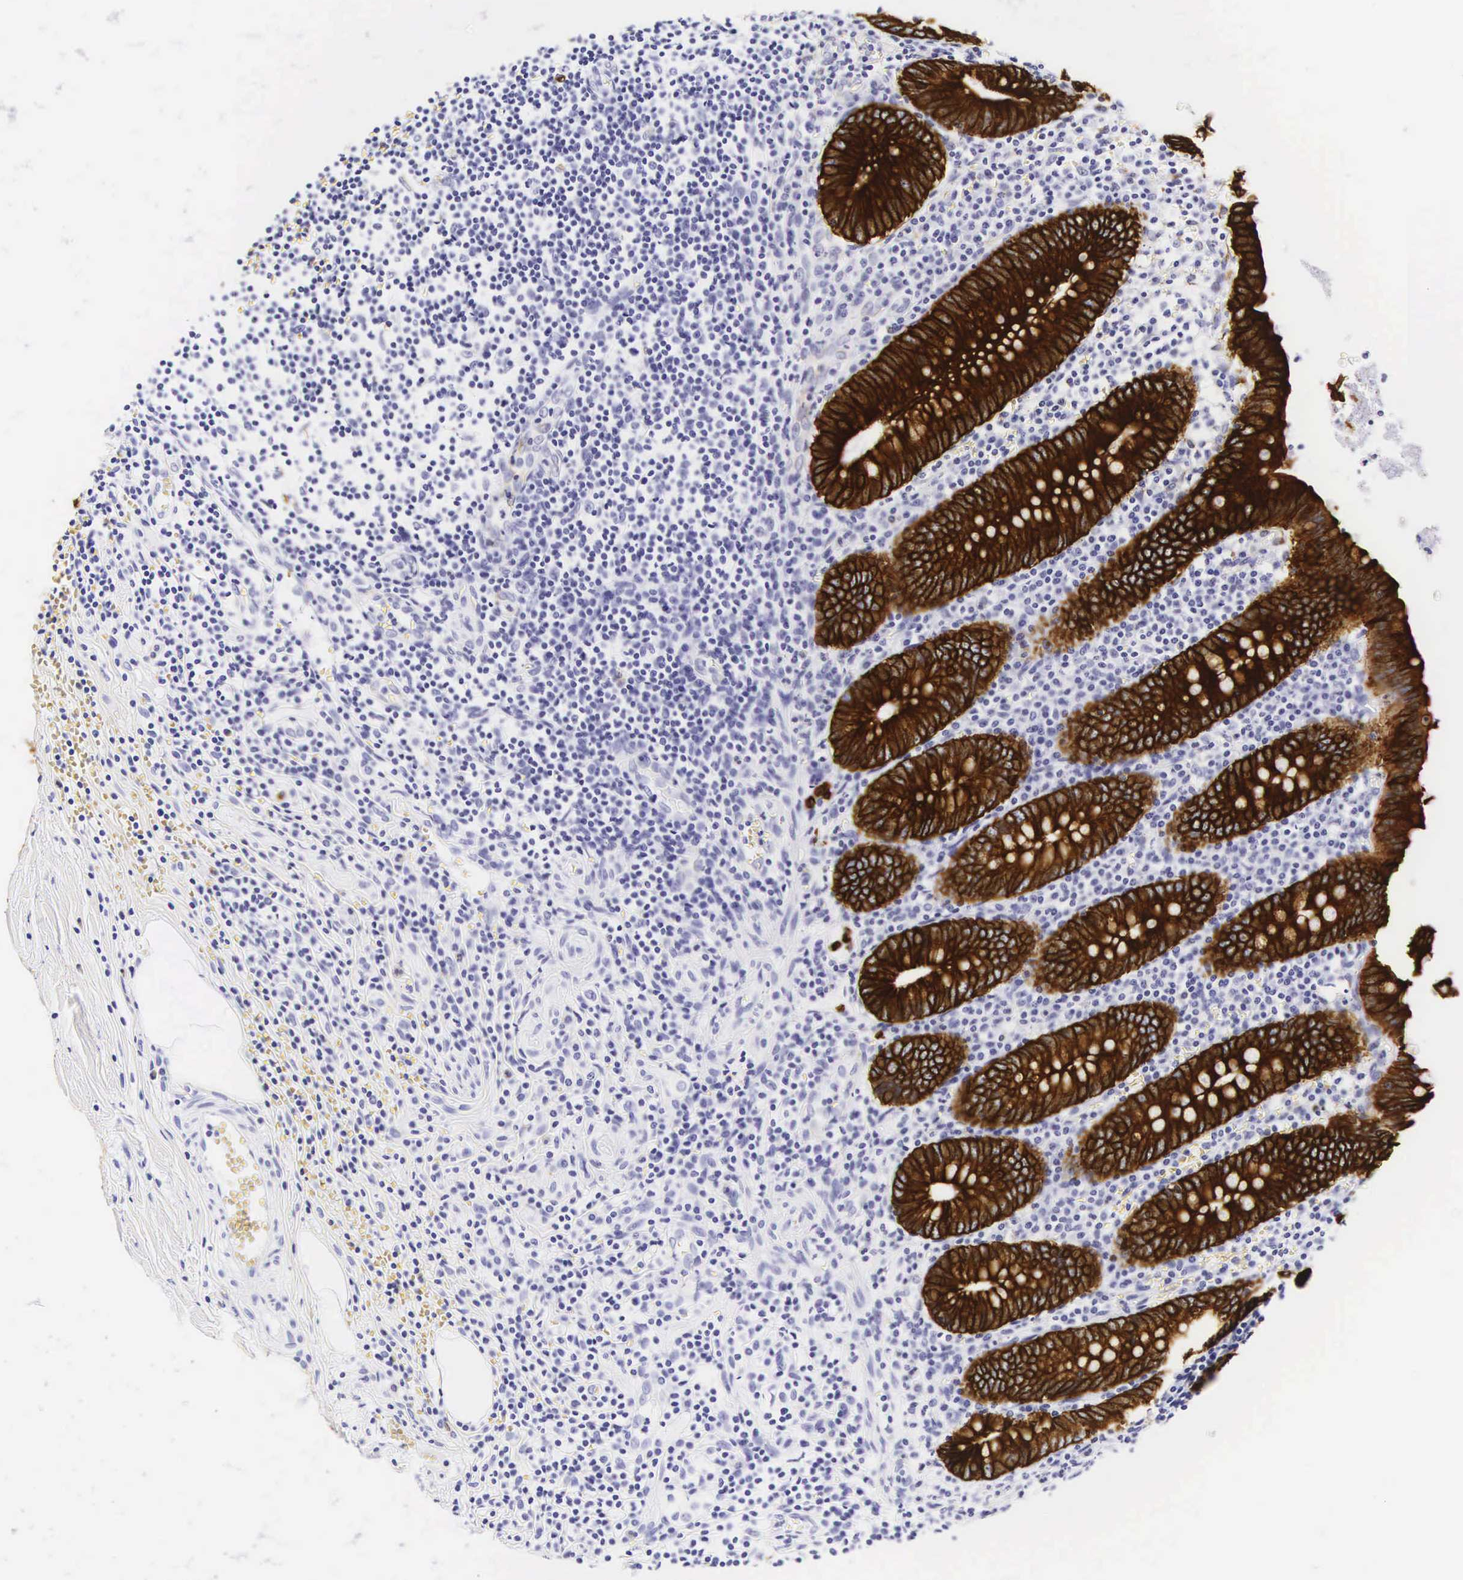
{"staining": {"intensity": "strong", "quantity": ">75%", "location": "cytoplasmic/membranous"}, "tissue": "appendix", "cell_type": "Glandular cells", "image_type": "normal", "snomed": [{"axis": "morphology", "description": "Normal tissue, NOS"}, {"axis": "topography", "description": "Appendix"}], "caption": "IHC photomicrograph of benign appendix: human appendix stained using immunohistochemistry (IHC) demonstrates high levels of strong protein expression localized specifically in the cytoplasmic/membranous of glandular cells, appearing as a cytoplasmic/membranous brown color.", "gene": "KRT18", "patient": {"sex": "female", "age": 19}}